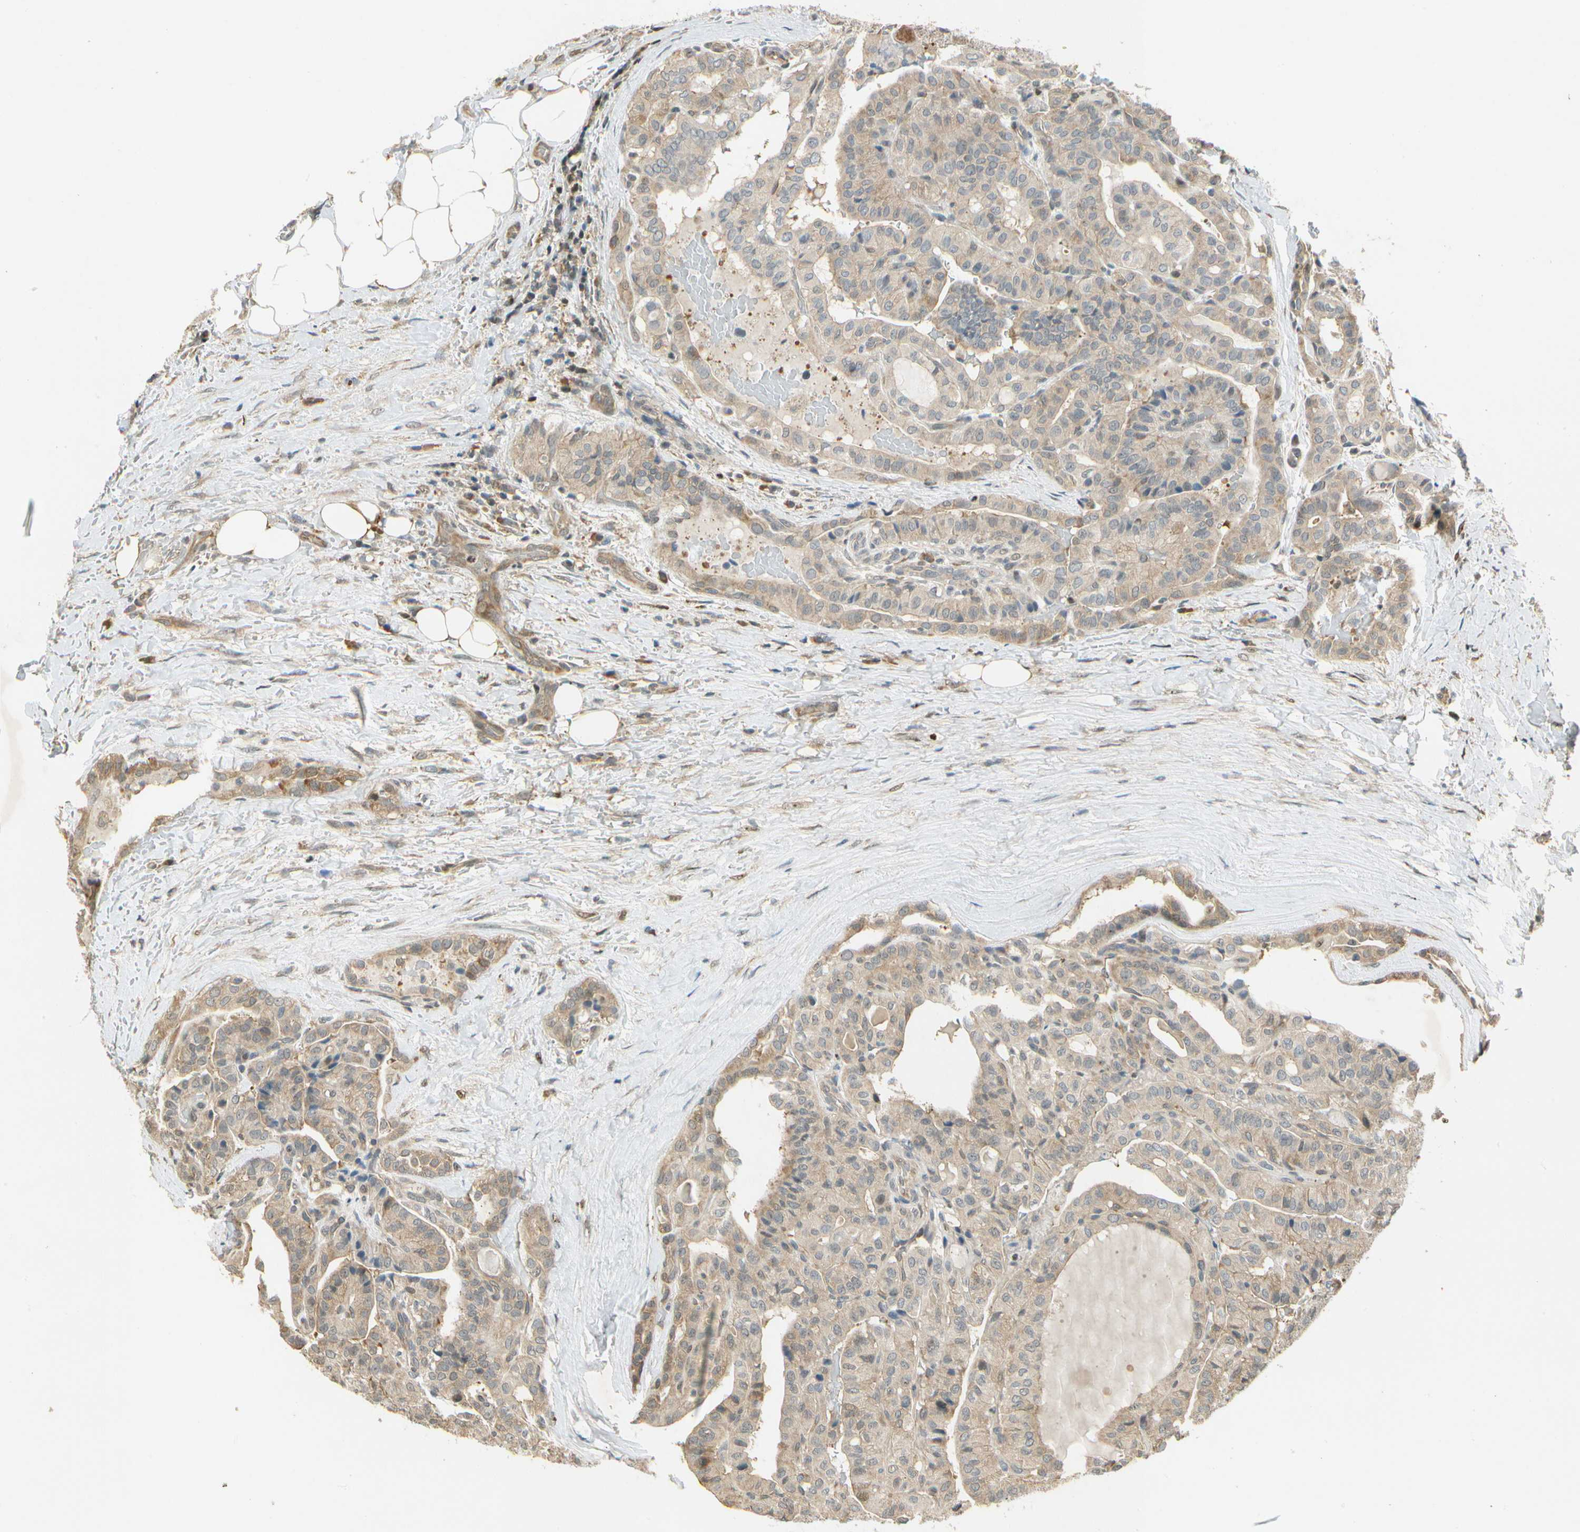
{"staining": {"intensity": "moderate", "quantity": ">75%", "location": "cytoplasmic/membranous"}, "tissue": "thyroid cancer", "cell_type": "Tumor cells", "image_type": "cancer", "snomed": [{"axis": "morphology", "description": "Papillary adenocarcinoma, NOS"}, {"axis": "topography", "description": "Thyroid gland"}], "caption": "A micrograph showing moderate cytoplasmic/membranous expression in about >75% of tumor cells in papillary adenocarcinoma (thyroid), as visualized by brown immunohistochemical staining.", "gene": "EIF1AX", "patient": {"sex": "male", "age": 77}}